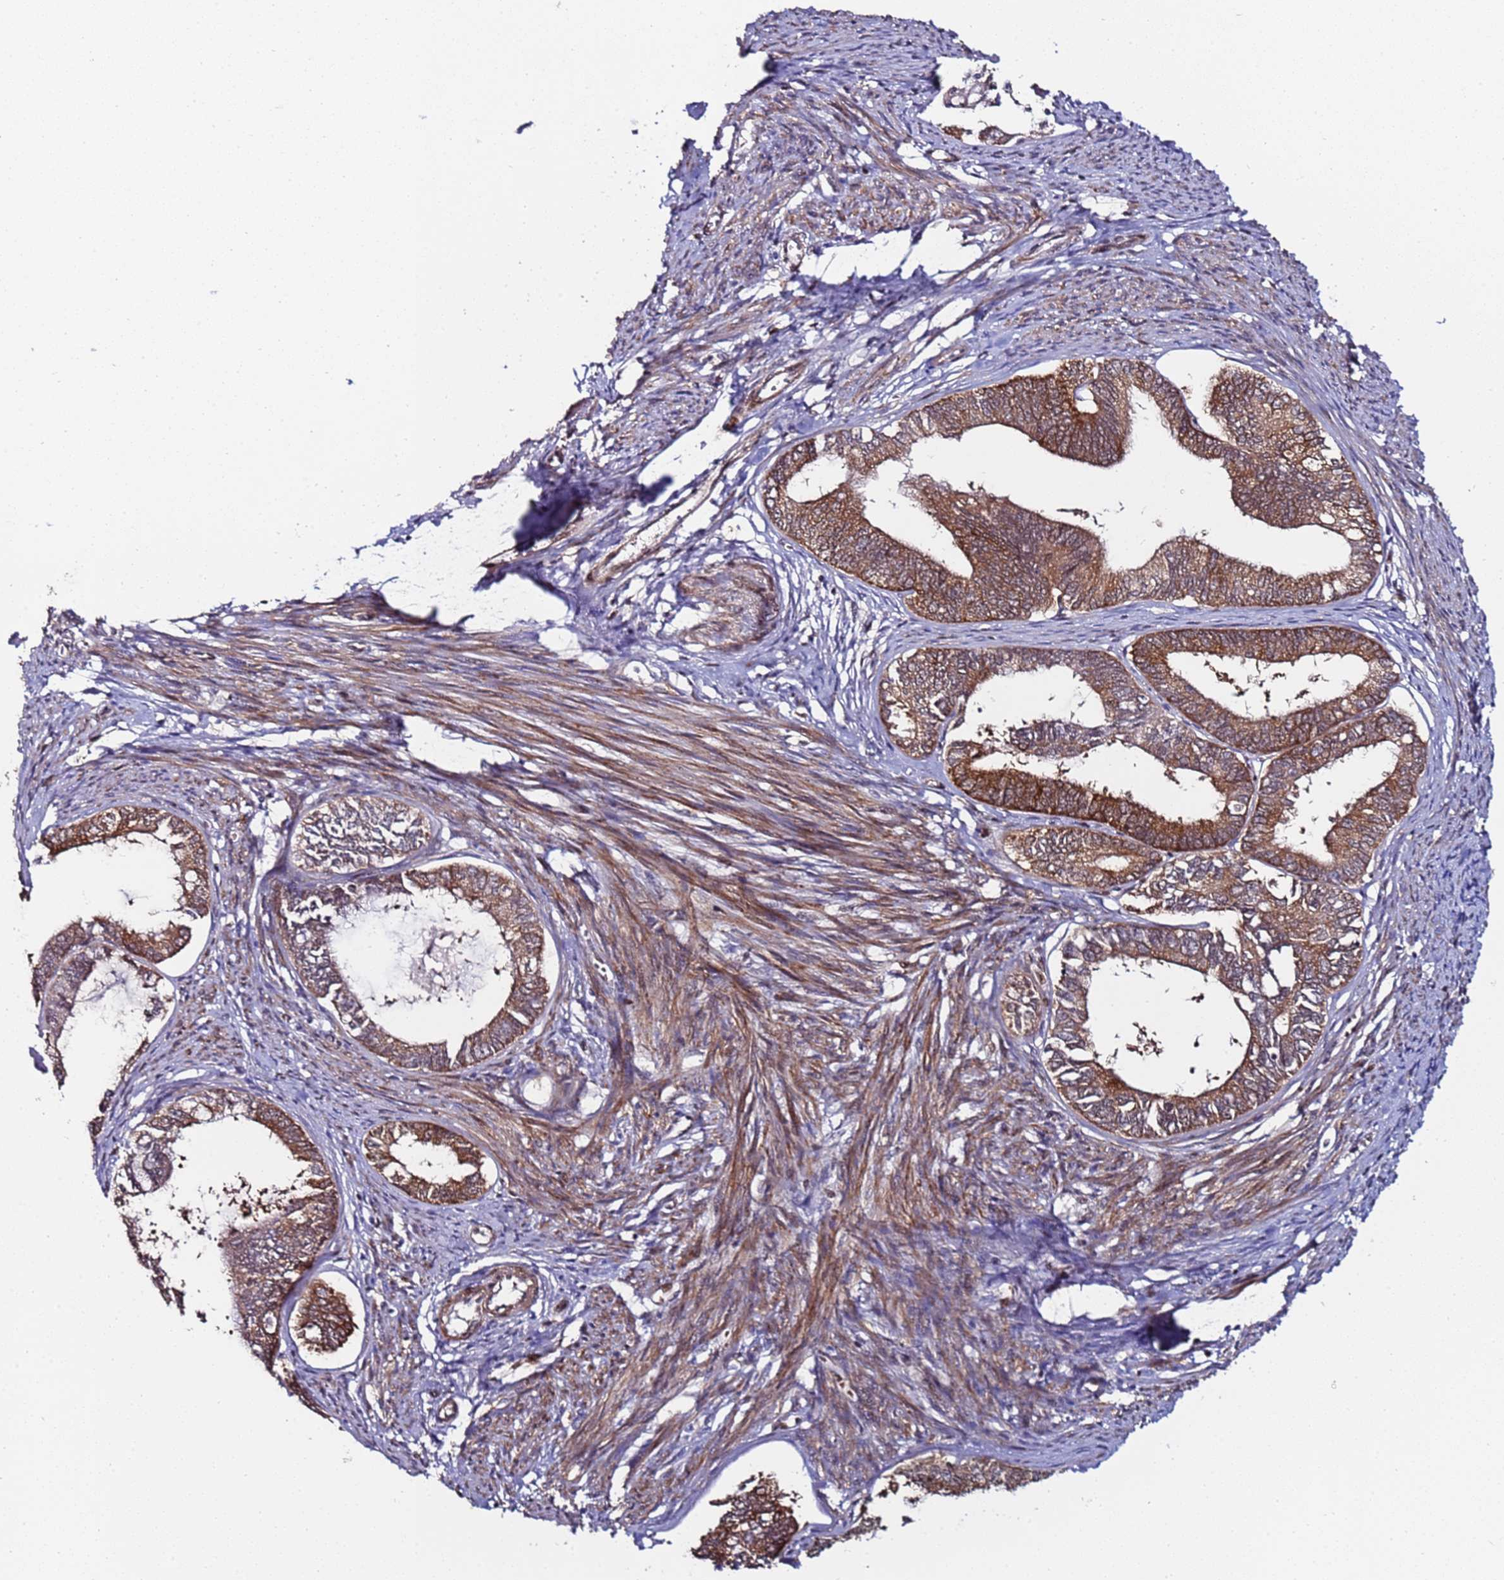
{"staining": {"intensity": "moderate", "quantity": ">75%", "location": "cytoplasmic/membranous"}, "tissue": "endometrial cancer", "cell_type": "Tumor cells", "image_type": "cancer", "snomed": [{"axis": "morphology", "description": "Adenocarcinoma, NOS"}, {"axis": "topography", "description": "Endometrium"}], "caption": "High-power microscopy captured an immunohistochemistry micrograph of endometrial cancer, revealing moderate cytoplasmic/membranous positivity in about >75% of tumor cells.", "gene": "PPM1H", "patient": {"sex": "female", "age": 86}}